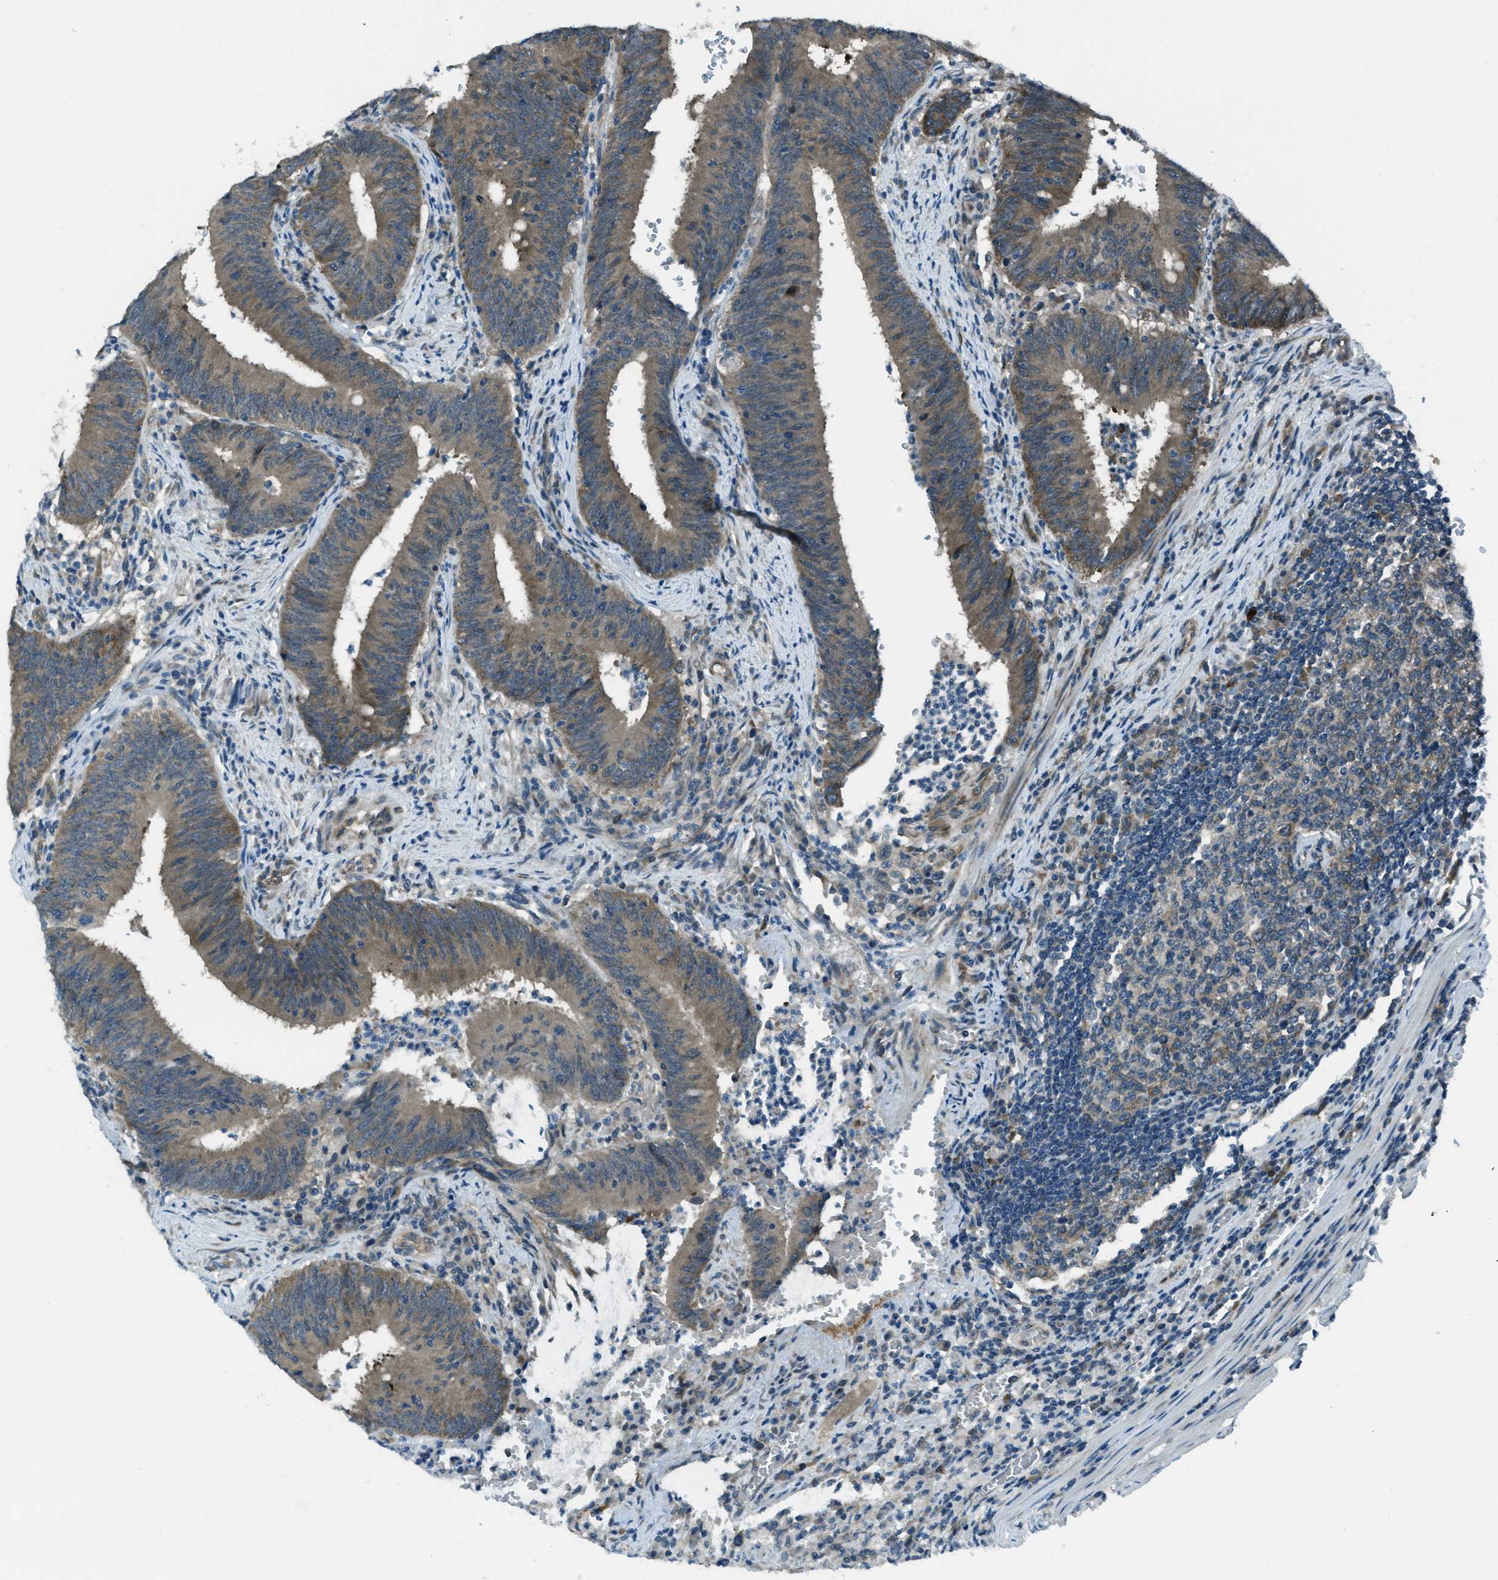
{"staining": {"intensity": "moderate", "quantity": "25%-75%", "location": "cytoplasmic/membranous"}, "tissue": "colorectal cancer", "cell_type": "Tumor cells", "image_type": "cancer", "snomed": [{"axis": "morphology", "description": "Normal tissue, NOS"}, {"axis": "morphology", "description": "Adenocarcinoma, NOS"}, {"axis": "topography", "description": "Rectum"}], "caption": "Immunohistochemistry (IHC) image of colorectal adenocarcinoma stained for a protein (brown), which demonstrates medium levels of moderate cytoplasmic/membranous positivity in approximately 25%-75% of tumor cells.", "gene": "ASAP2", "patient": {"sex": "female", "age": 66}}